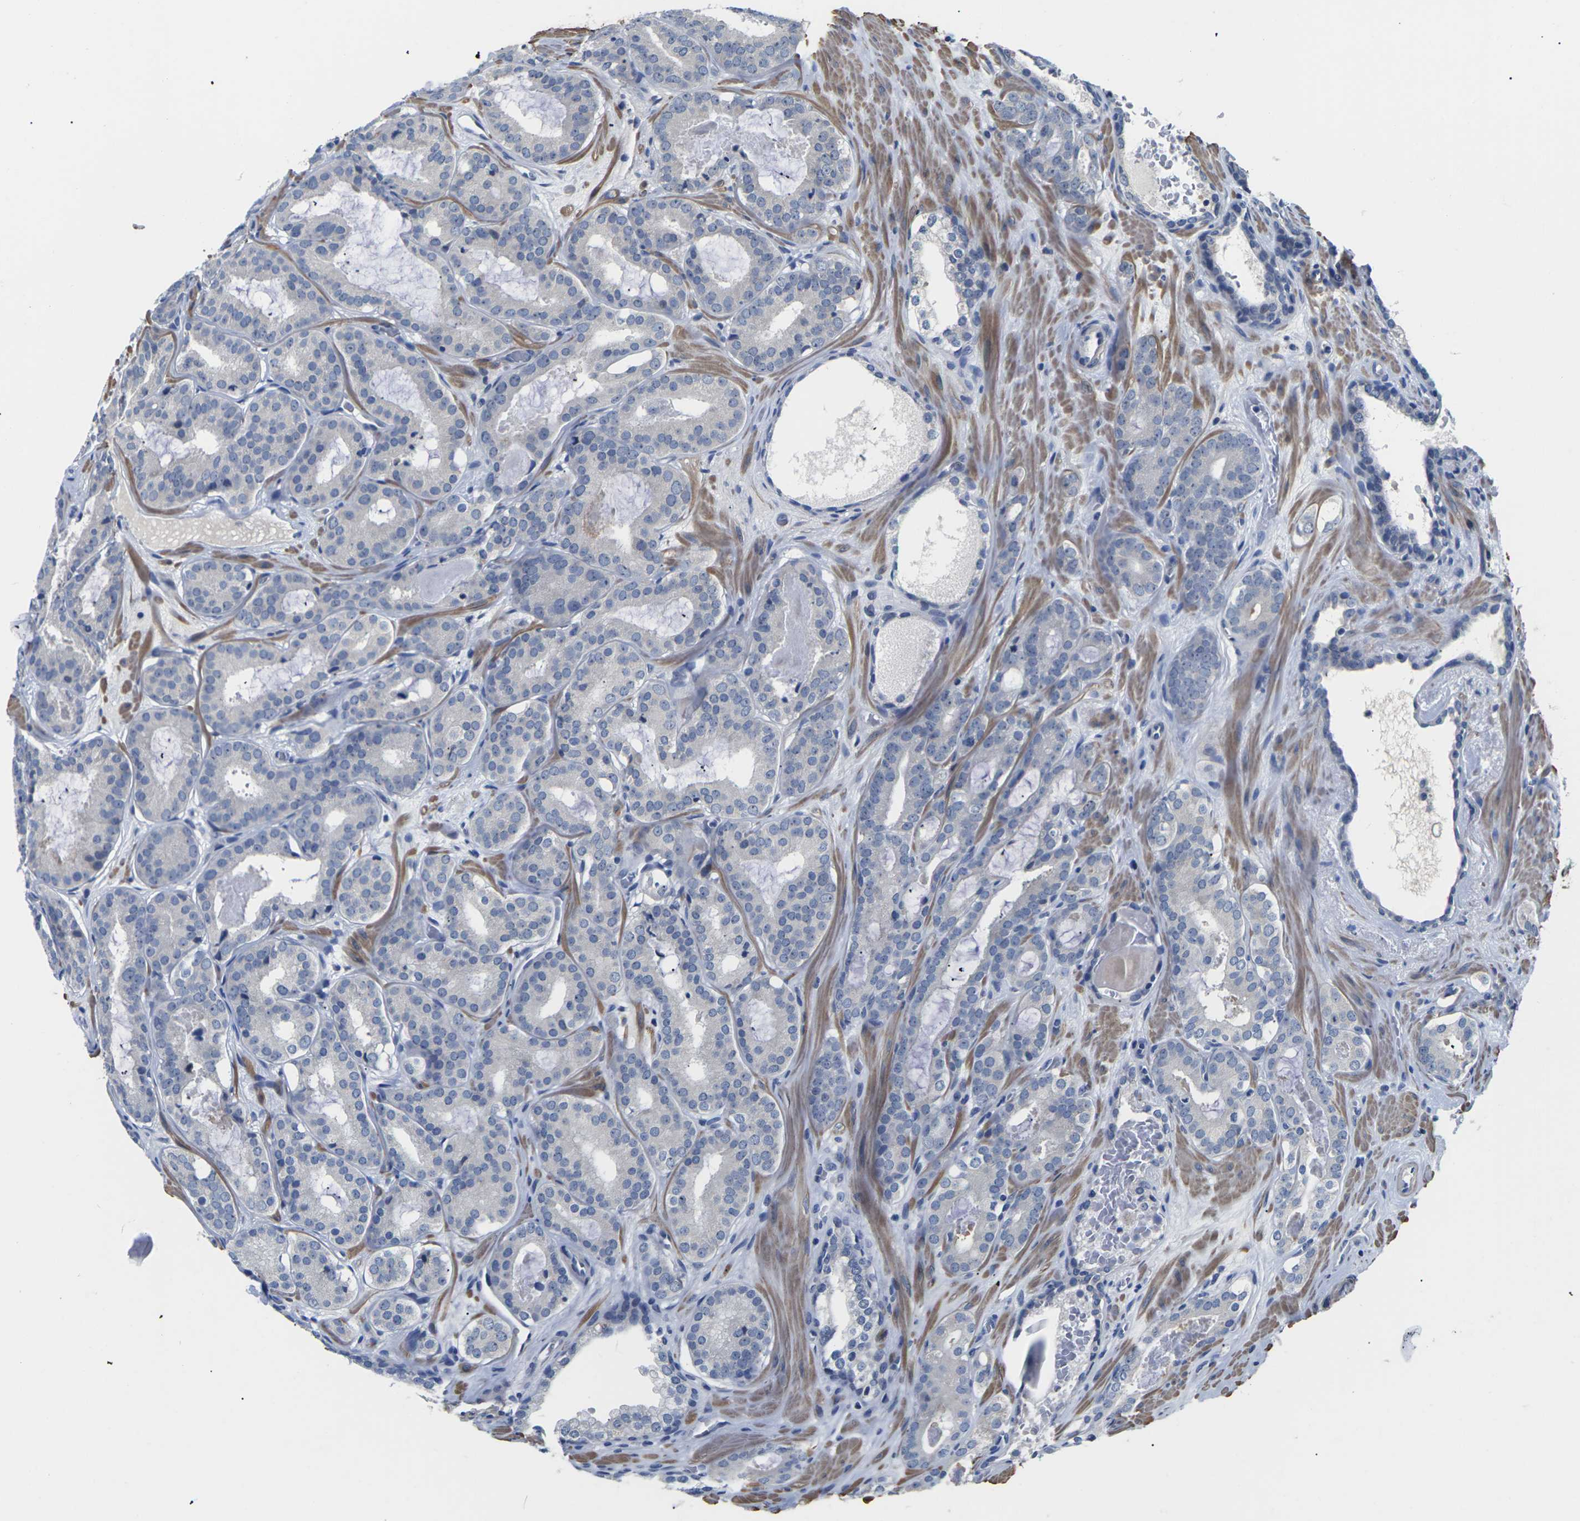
{"staining": {"intensity": "negative", "quantity": "none", "location": "none"}, "tissue": "prostate cancer", "cell_type": "Tumor cells", "image_type": "cancer", "snomed": [{"axis": "morphology", "description": "Adenocarcinoma, High grade"}, {"axis": "topography", "description": "Prostate"}], "caption": "This photomicrograph is of prostate high-grade adenocarcinoma stained with IHC to label a protein in brown with the nuclei are counter-stained blue. There is no positivity in tumor cells.", "gene": "ST6GAL2", "patient": {"sex": "male", "age": 60}}